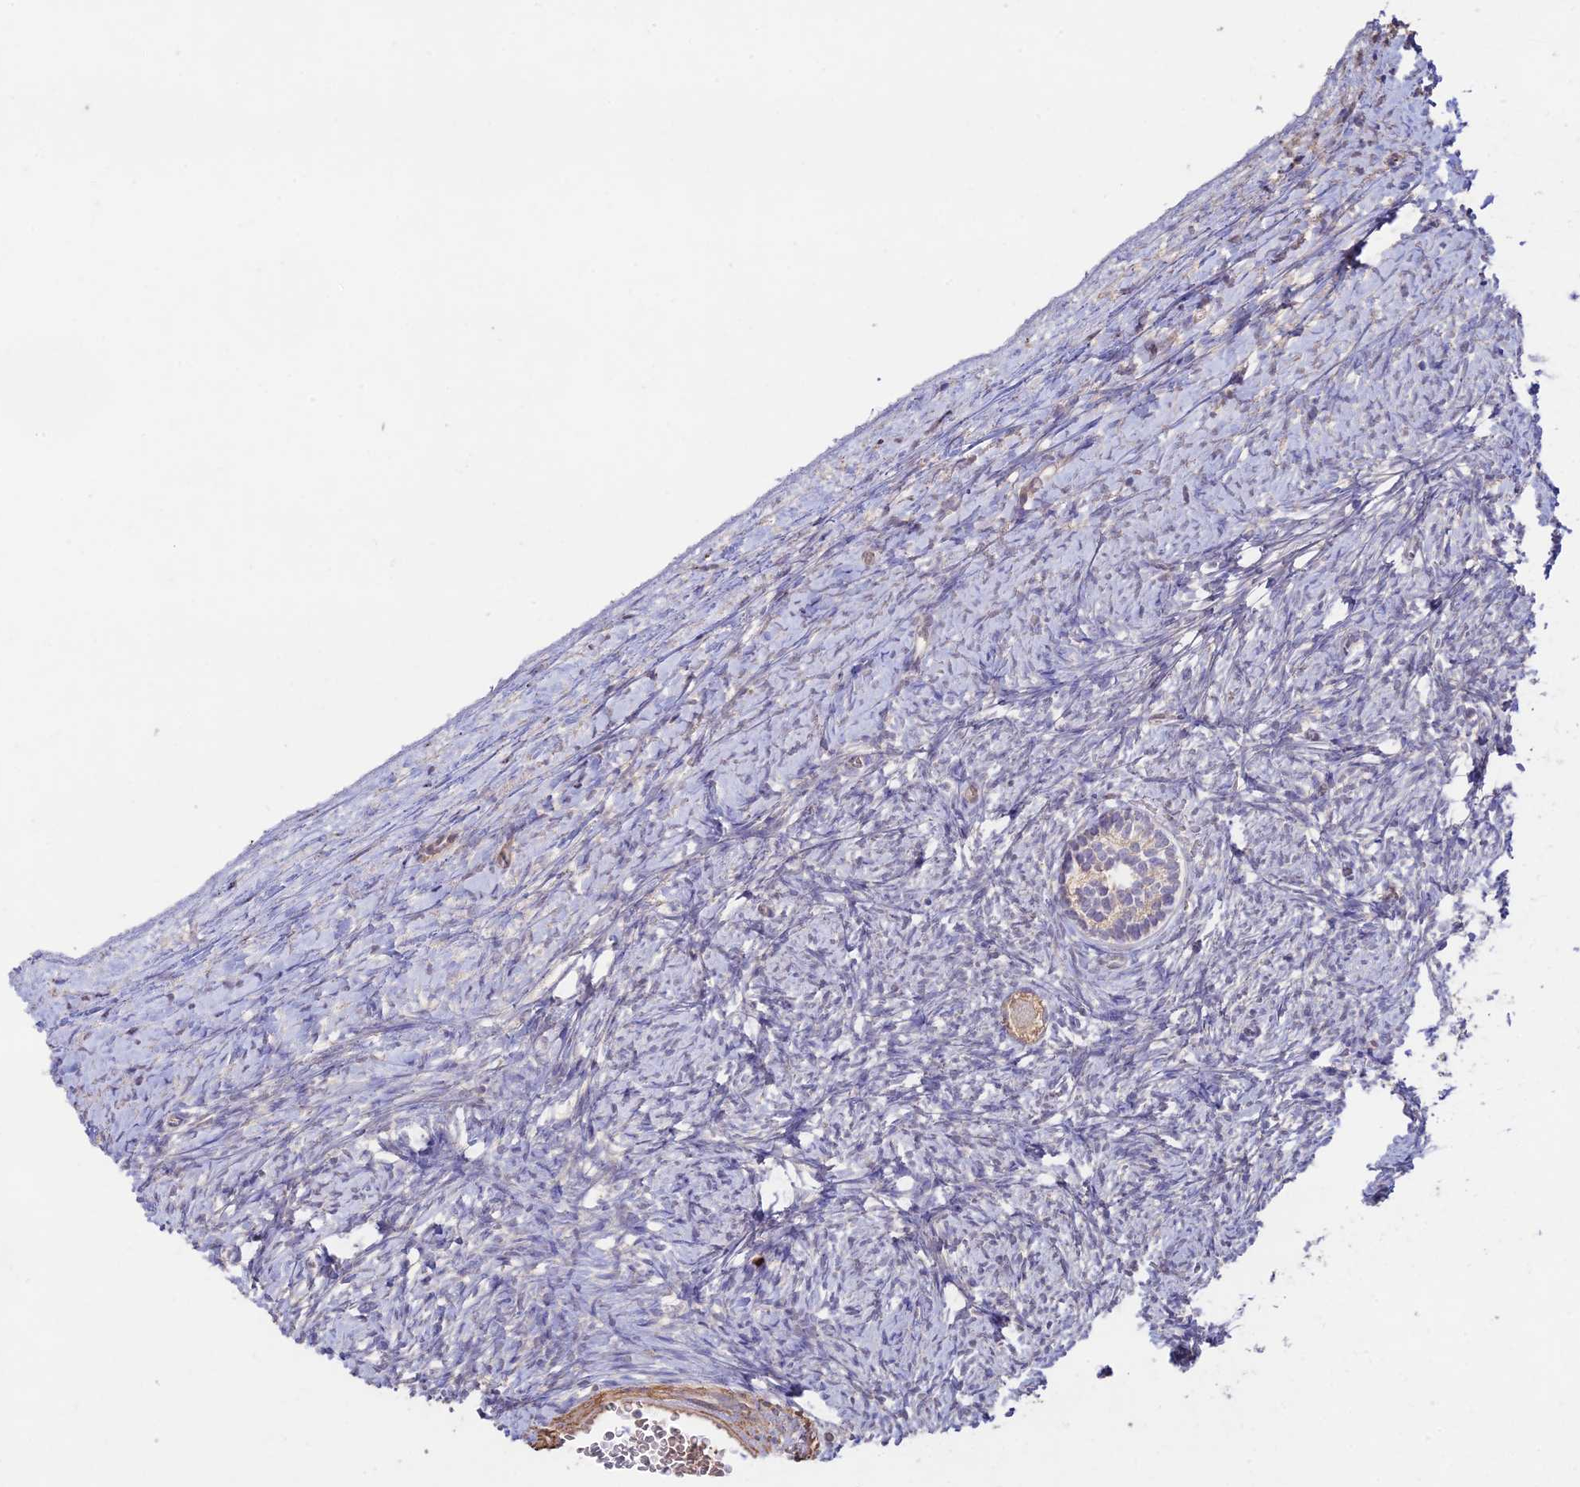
{"staining": {"intensity": "weak", "quantity": ">75%", "location": "cytoplasmic/membranous"}, "tissue": "ovary", "cell_type": "Follicle cells", "image_type": "normal", "snomed": [{"axis": "morphology", "description": "Normal tissue, NOS"}, {"axis": "morphology", "description": "Developmental malformation"}, {"axis": "topography", "description": "Ovary"}], "caption": "This is an image of immunohistochemistry staining of normal ovary, which shows weak staining in the cytoplasmic/membranous of follicle cells.", "gene": "CLCF1", "patient": {"sex": "female", "age": 39}}